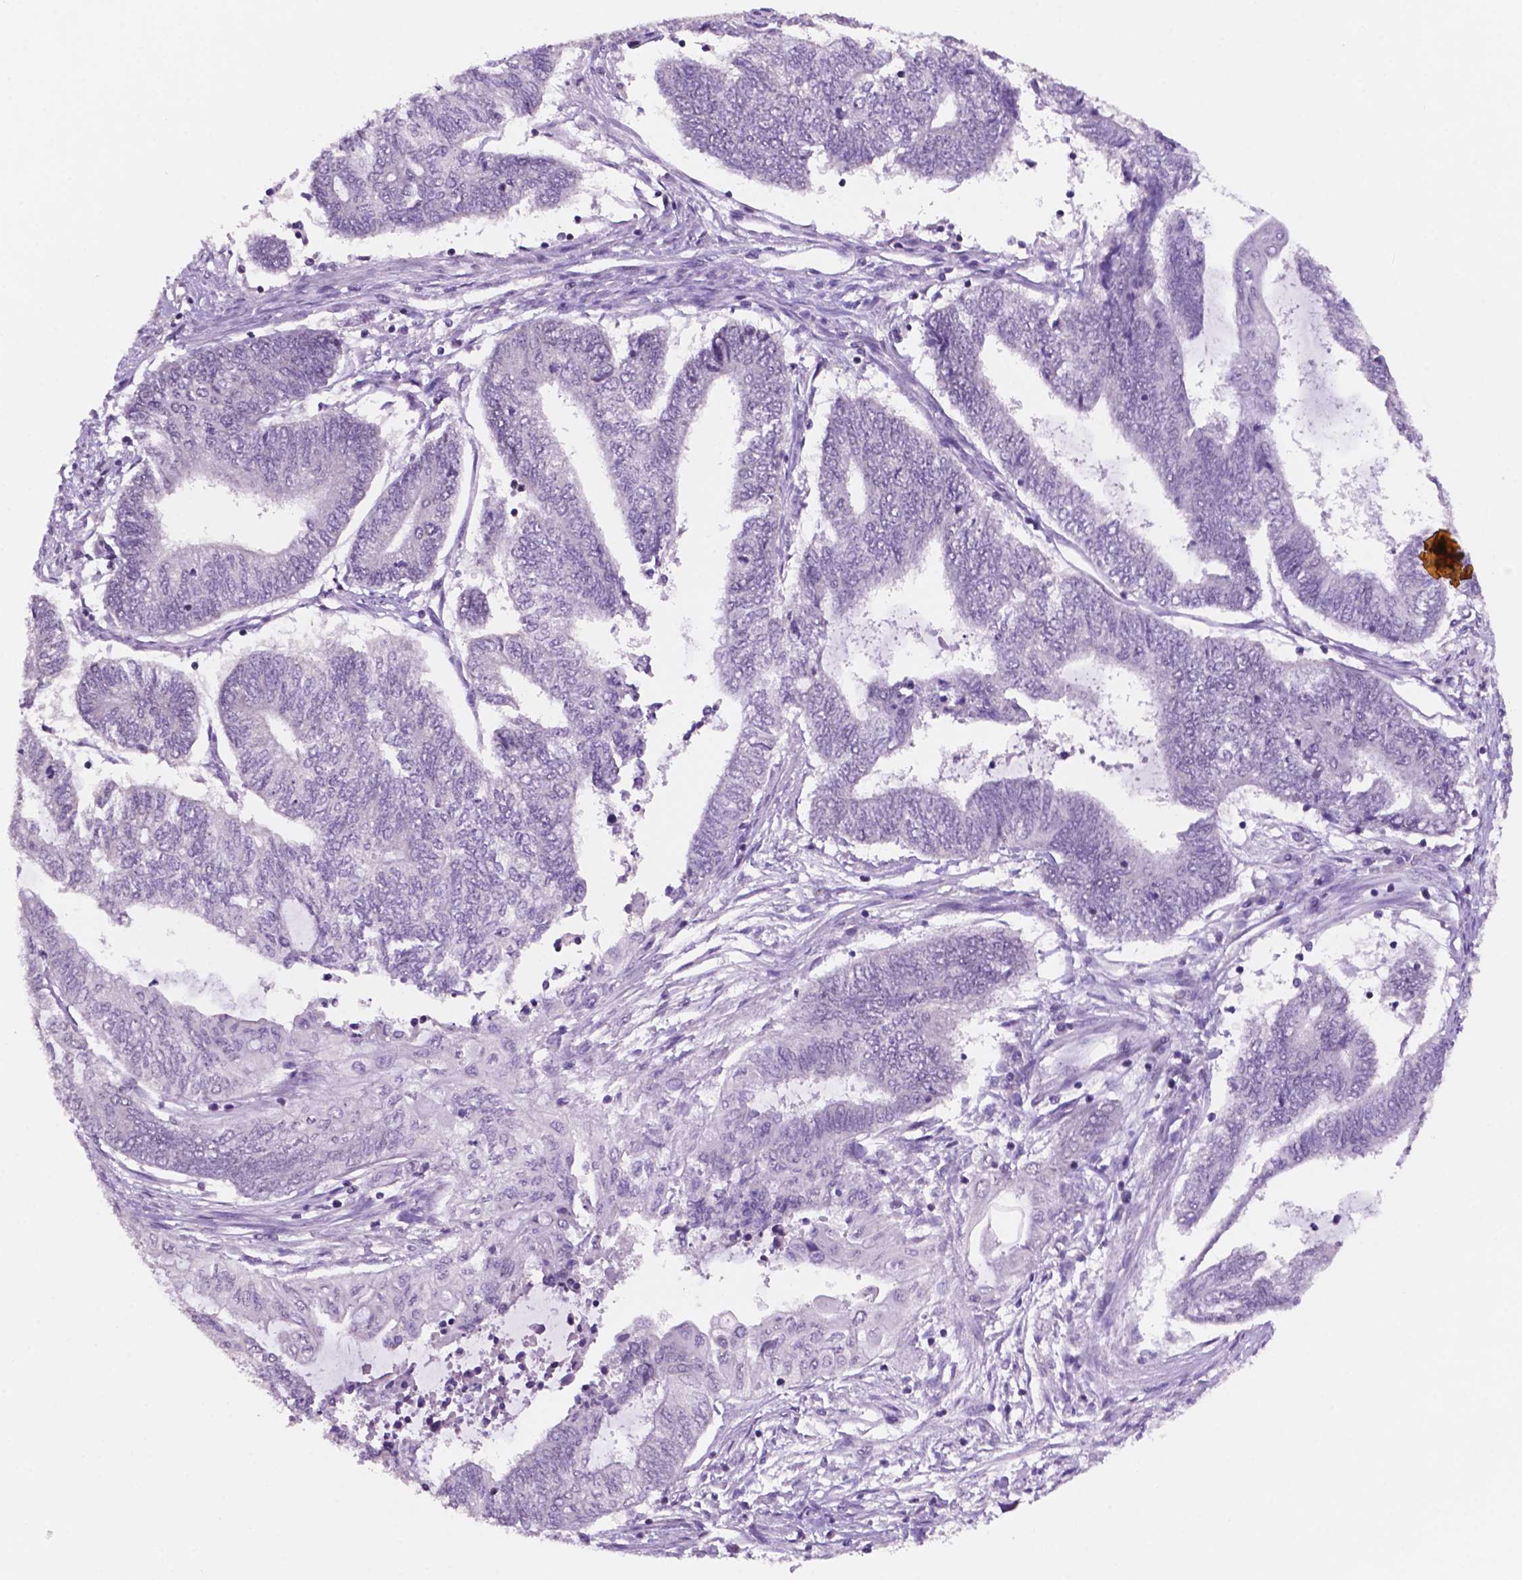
{"staining": {"intensity": "negative", "quantity": "none", "location": "none"}, "tissue": "endometrial cancer", "cell_type": "Tumor cells", "image_type": "cancer", "snomed": [{"axis": "morphology", "description": "Adenocarcinoma, NOS"}, {"axis": "topography", "description": "Uterus"}, {"axis": "topography", "description": "Endometrium"}], "caption": "Immunohistochemistry (IHC) image of neoplastic tissue: endometrial adenocarcinoma stained with DAB displays no significant protein positivity in tumor cells.", "gene": "NCOR1", "patient": {"sex": "female", "age": 70}}